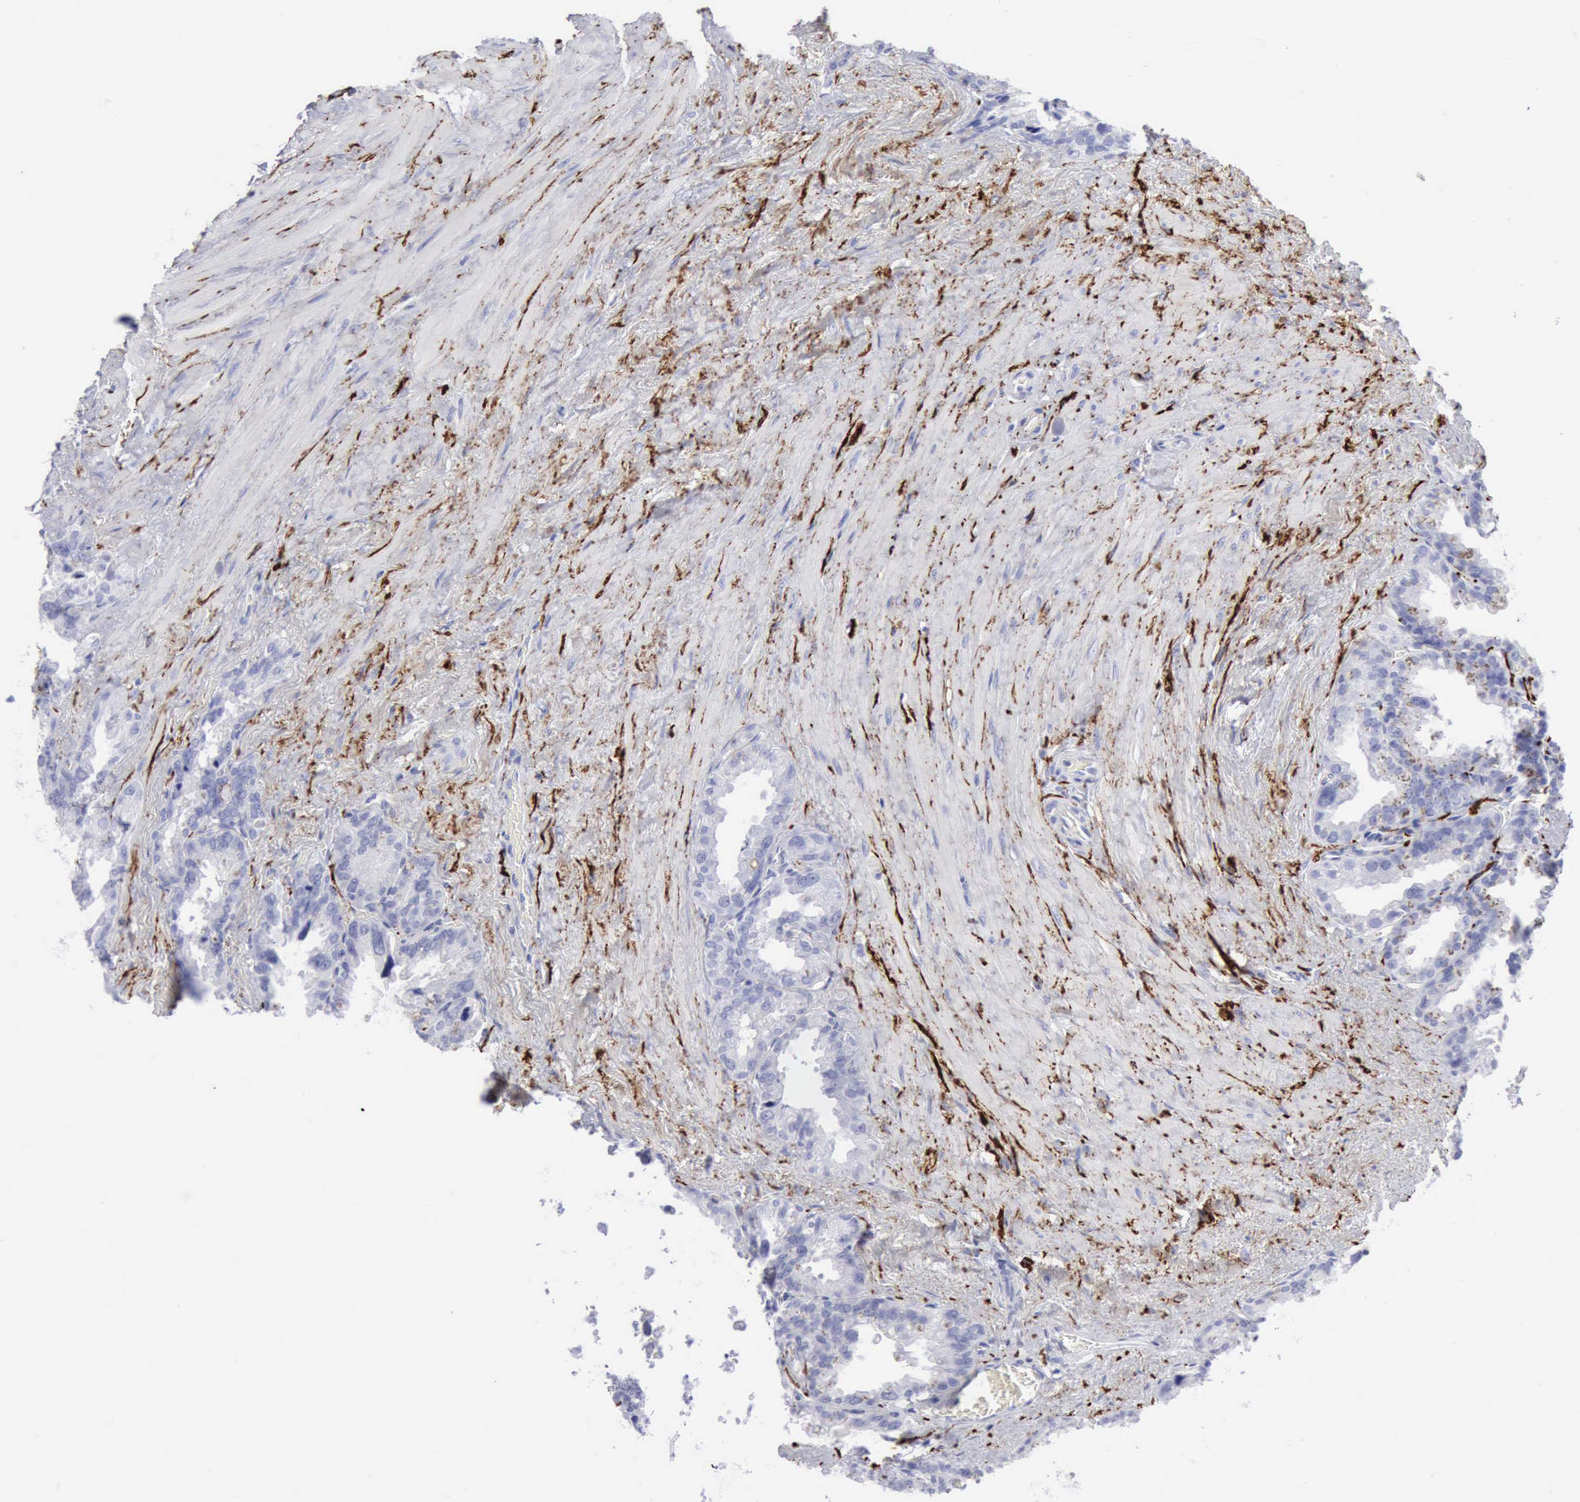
{"staining": {"intensity": "negative", "quantity": "none", "location": "none"}, "tissue": "seminal vesicle", "cell_type": "Glandular cells", "image_type": "normal", "snomed": [{"axis": "morphology", "description": "Normal tissue, NOS"}, {"axis": "topography", "description": "Prostate"}, {"axis": "topography", "description": "Seminal veicle"}], "caption": "This is a image of immunohistochemistry (IHC) staining of normal seminal vesicle, which shows no positivity in glandular cells.", "gene": "NCAM1", "patient": {"sex": "male", "age": 63}}